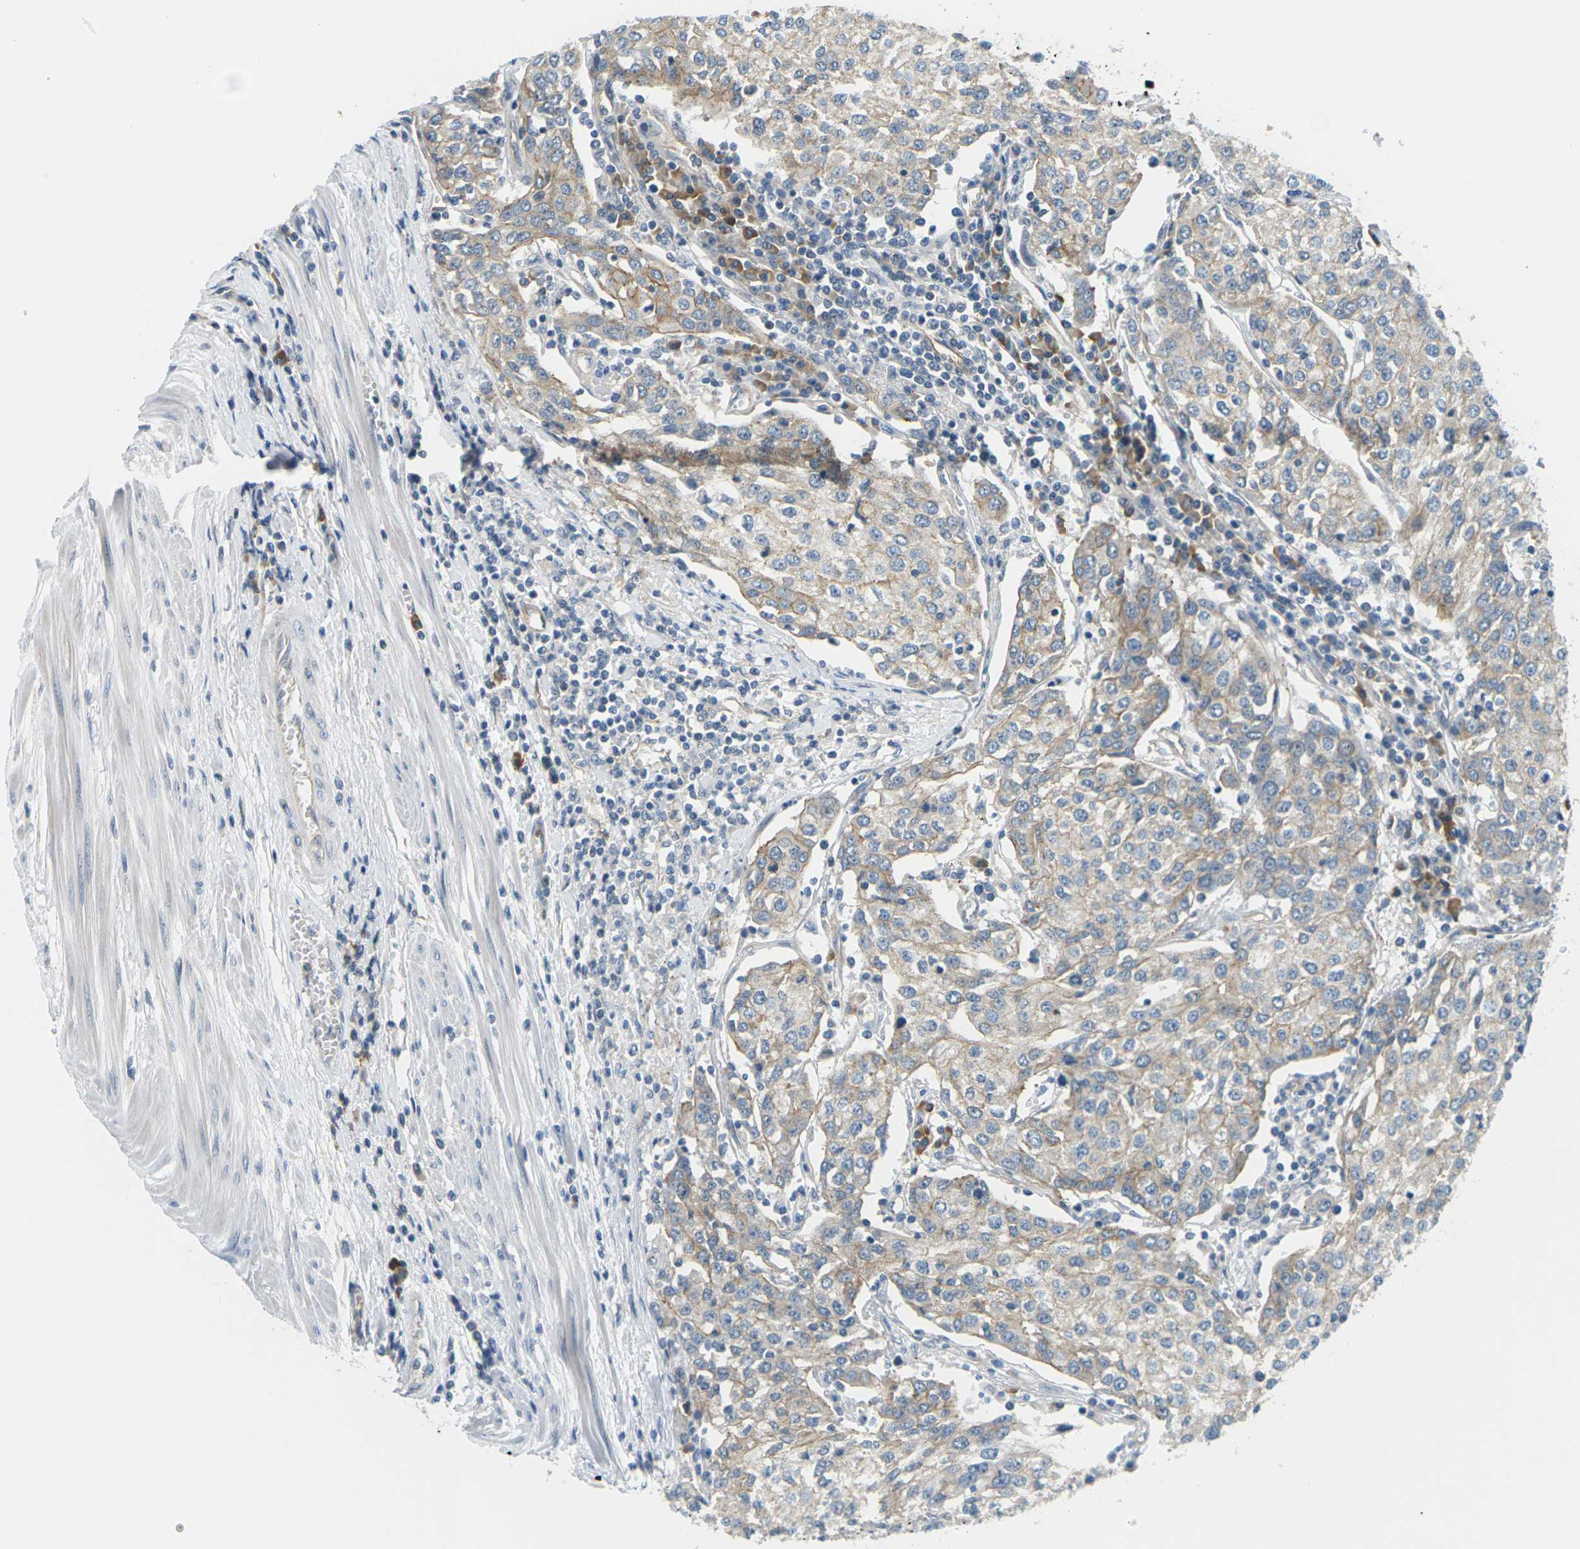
{"staining": {"intensity": "weak", "quantity": "25%-75%", "location": "cytoplasmic/membranous"}, "tissue": "urothelial cancer", "cell_type": "Tumor cells", "image_type": "cancer", "snomed": [{"axis": "morphology", "description": "Urothelial carcinoma, High grade"}, {"axis": "topography", "description": "Urinary bladder"}], "caption": "IHC histopathology image of urothelial cancer stained for a protein (brown), which shows low levels of weak cytoplasmic/membranous positivity in approximately 25%-75% of tumor cells.", "gene": "SLC13A3", "patient": {"sex": "female", "age": 85}}